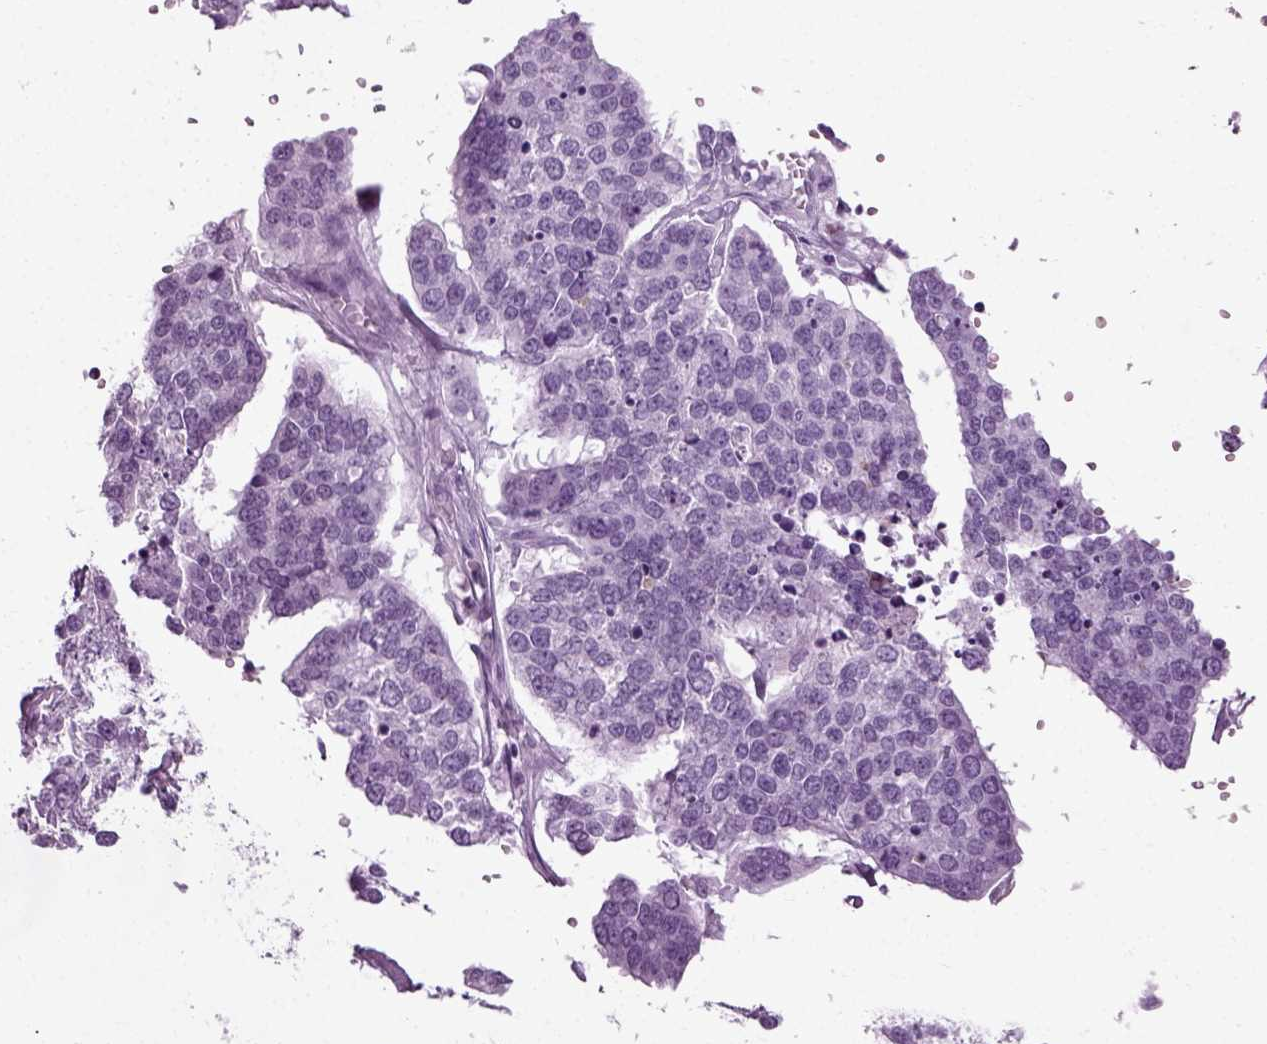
{"staining": {"intensity": "negative", "quantity": "none", "location": "none"}, "tissue": "ovarian cancer", "cell_type": "Tumor cells", "image_type": "cancer", "snomed": [{"axis": "morphology", "description": "Carcinoma, endometroid"}, {"axis": "topography", "description": "Ovary"}], "caption": "Histopathology image shows no protein positivity in tumor cells of ovarian endometroid carcinoma tissue. (DAB immunohistochemistry (IHC) with hematoxylin counter stain).", "gene": "PRLH", "patient": {"sex": "female", "age": 65}}